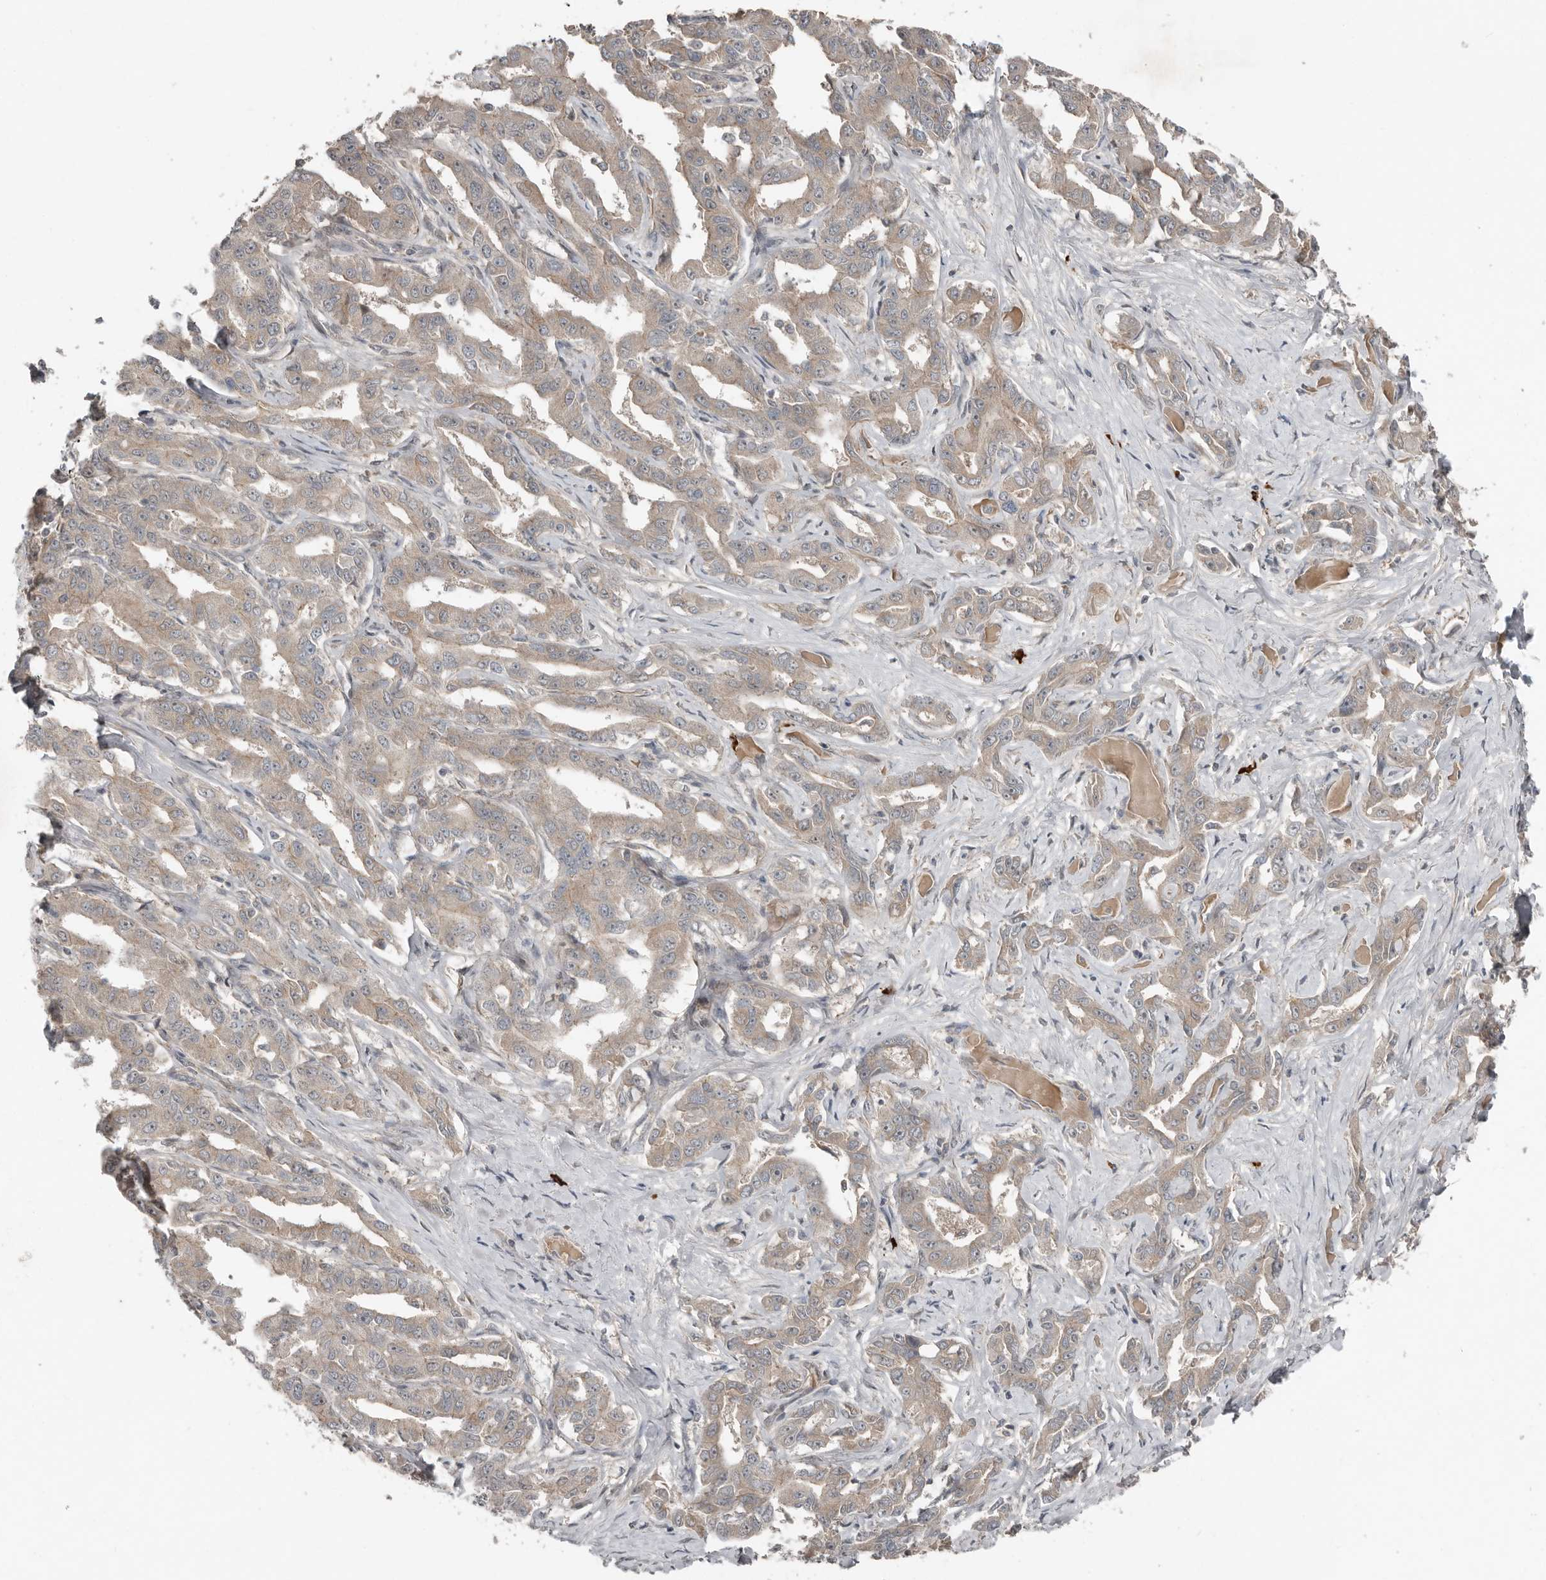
{"staining": {"intensity": "weak", "quantity": "25%-75%", "location": "cytoplasmic/membranous"}, "tissue": "liver cancer", "cell_type": "Tumor cells", "image_type": "cancer", "snomed": [{"axis": "morphology", "description": "Cholangiocarcinoma"}, {"axis": "topography", "description": "Liver"}], "caption": "Protein staining shows weak cytoplasmic/membranous expression in approximately 25%-75% of tumor cells in cholangiocarcinoma (liver).", "gene": "TEAD3", "patient": {"sex": "male", "age": 59}}